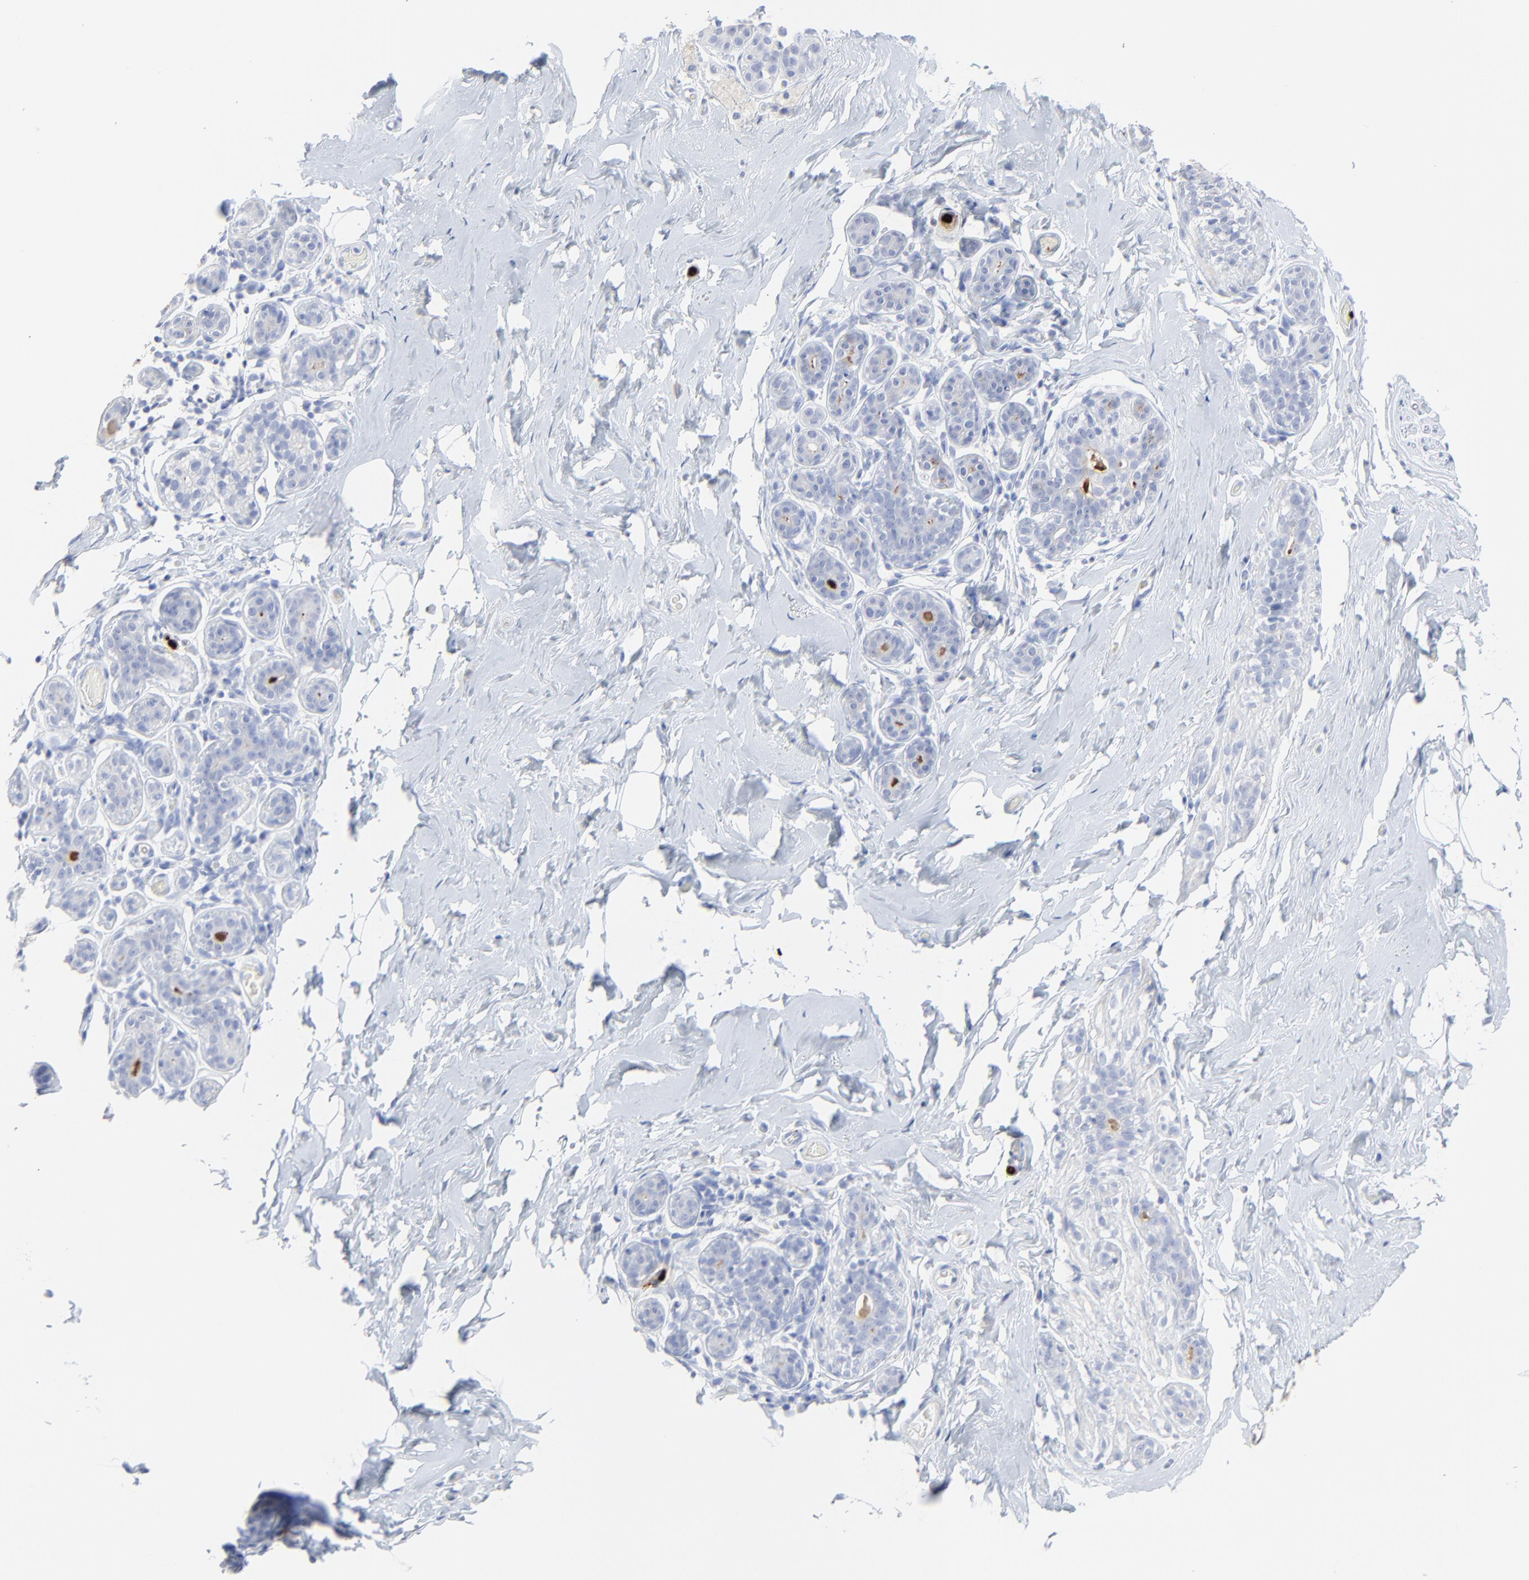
{"staining": {"intensity": "negative", "quantity": "none", "location": "none"}, "tissue": "breast", "cell_type": "Glandular cells", "image_type": "normal", "snomed": [{"axis": "morphology", "description": "Normal tissue, NOS"}, {"axis": "topography", "description": "Breast"}, {"axis": "topography", "description": "Soft tissue"}], "caption": "Immunohistochemical staining of benign breast demonstrates no significant expression in glandular cells.", "gene": "LCN2", "patient": {"sex": "female", "age": 75}}